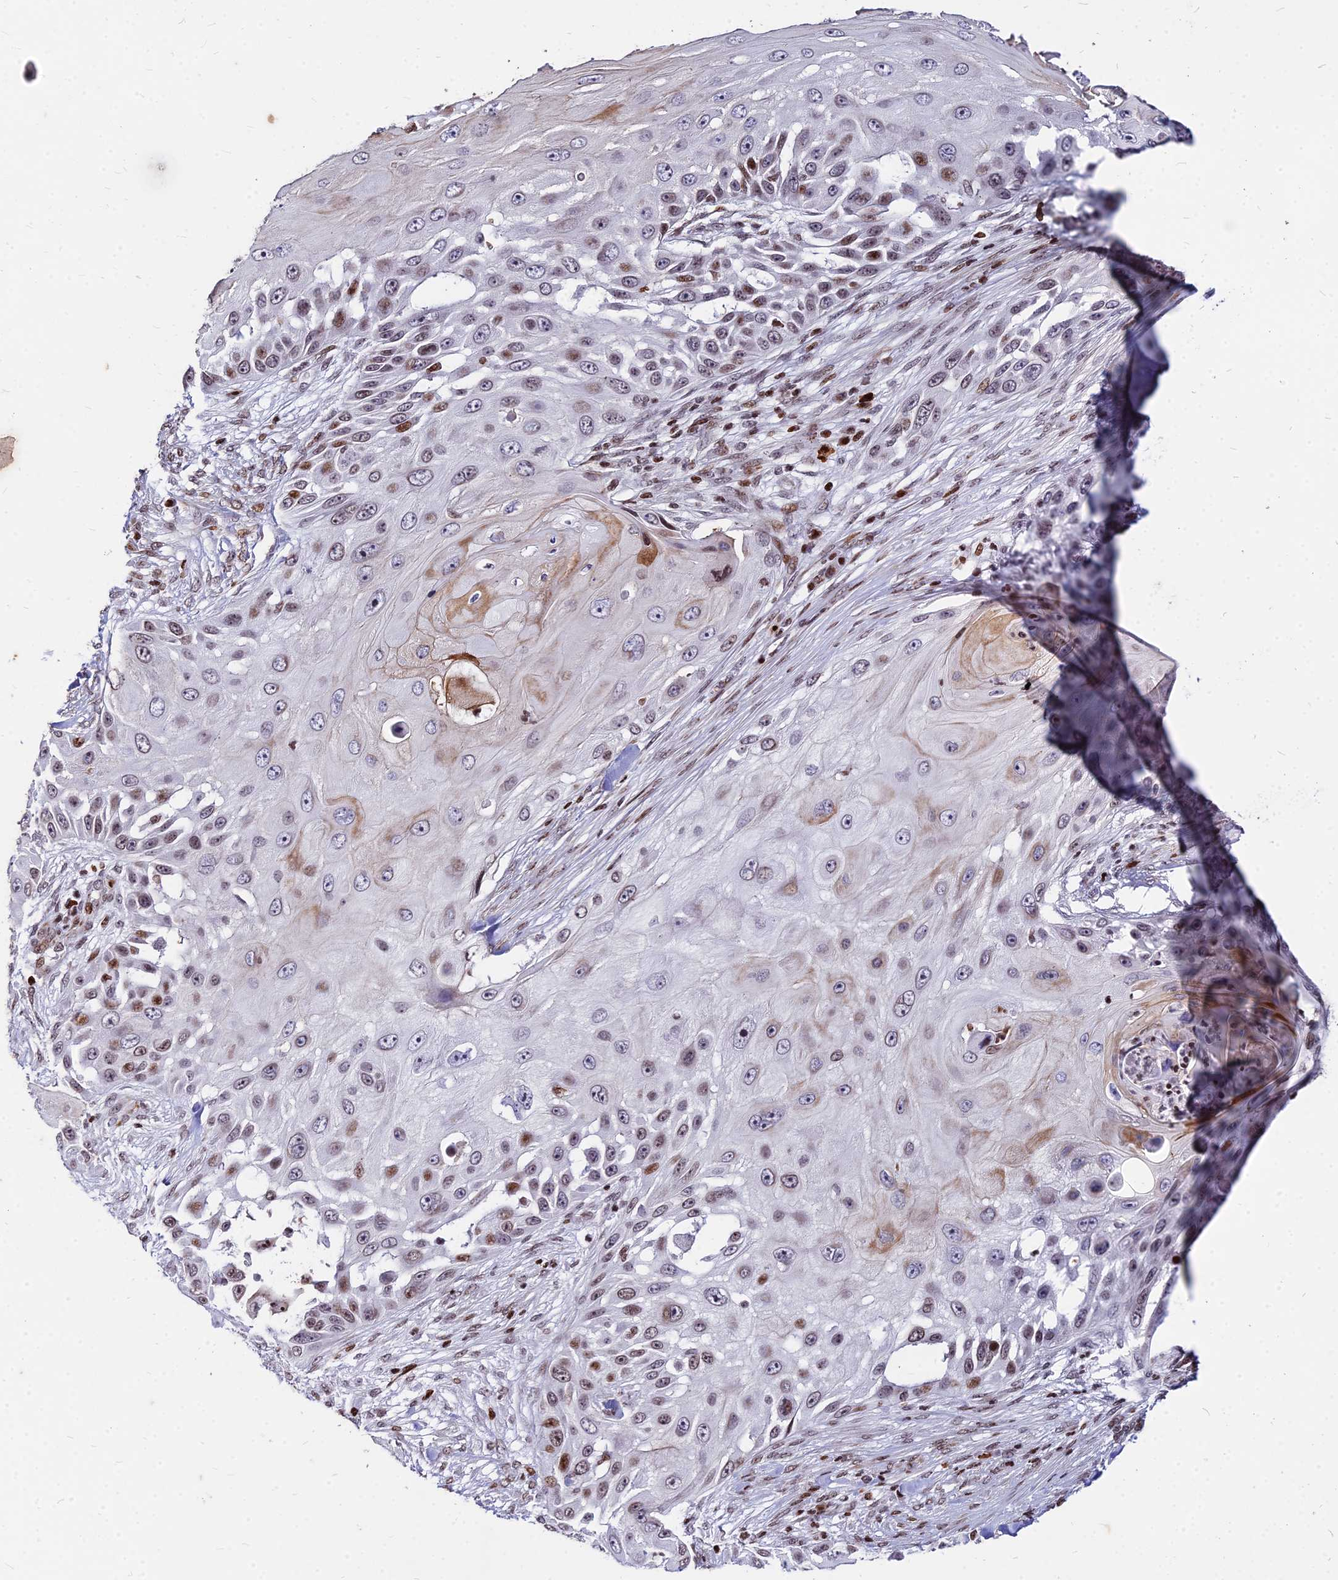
{"staining": {"intensity": "moderate", "quantity": "25%-75%", "location": "nuclear"}, "tissue": "skin cancer", "cell_type": "Tumor cells", "image_type": "cancer", "snomed": [{"axis": "morphology", "description": "Squamous cell carcinoma, NOS"}, {"axis": "topography", "description": "Skin"}], "caption": "There is medium levels of moderate nuclear staining in tumor cells of skin squamous cell carcinoma, as demonstrated by immunohistochemical staining (brown color).", "gene": "NYAP2", "patient": {"sex": "female", "age": 44}}